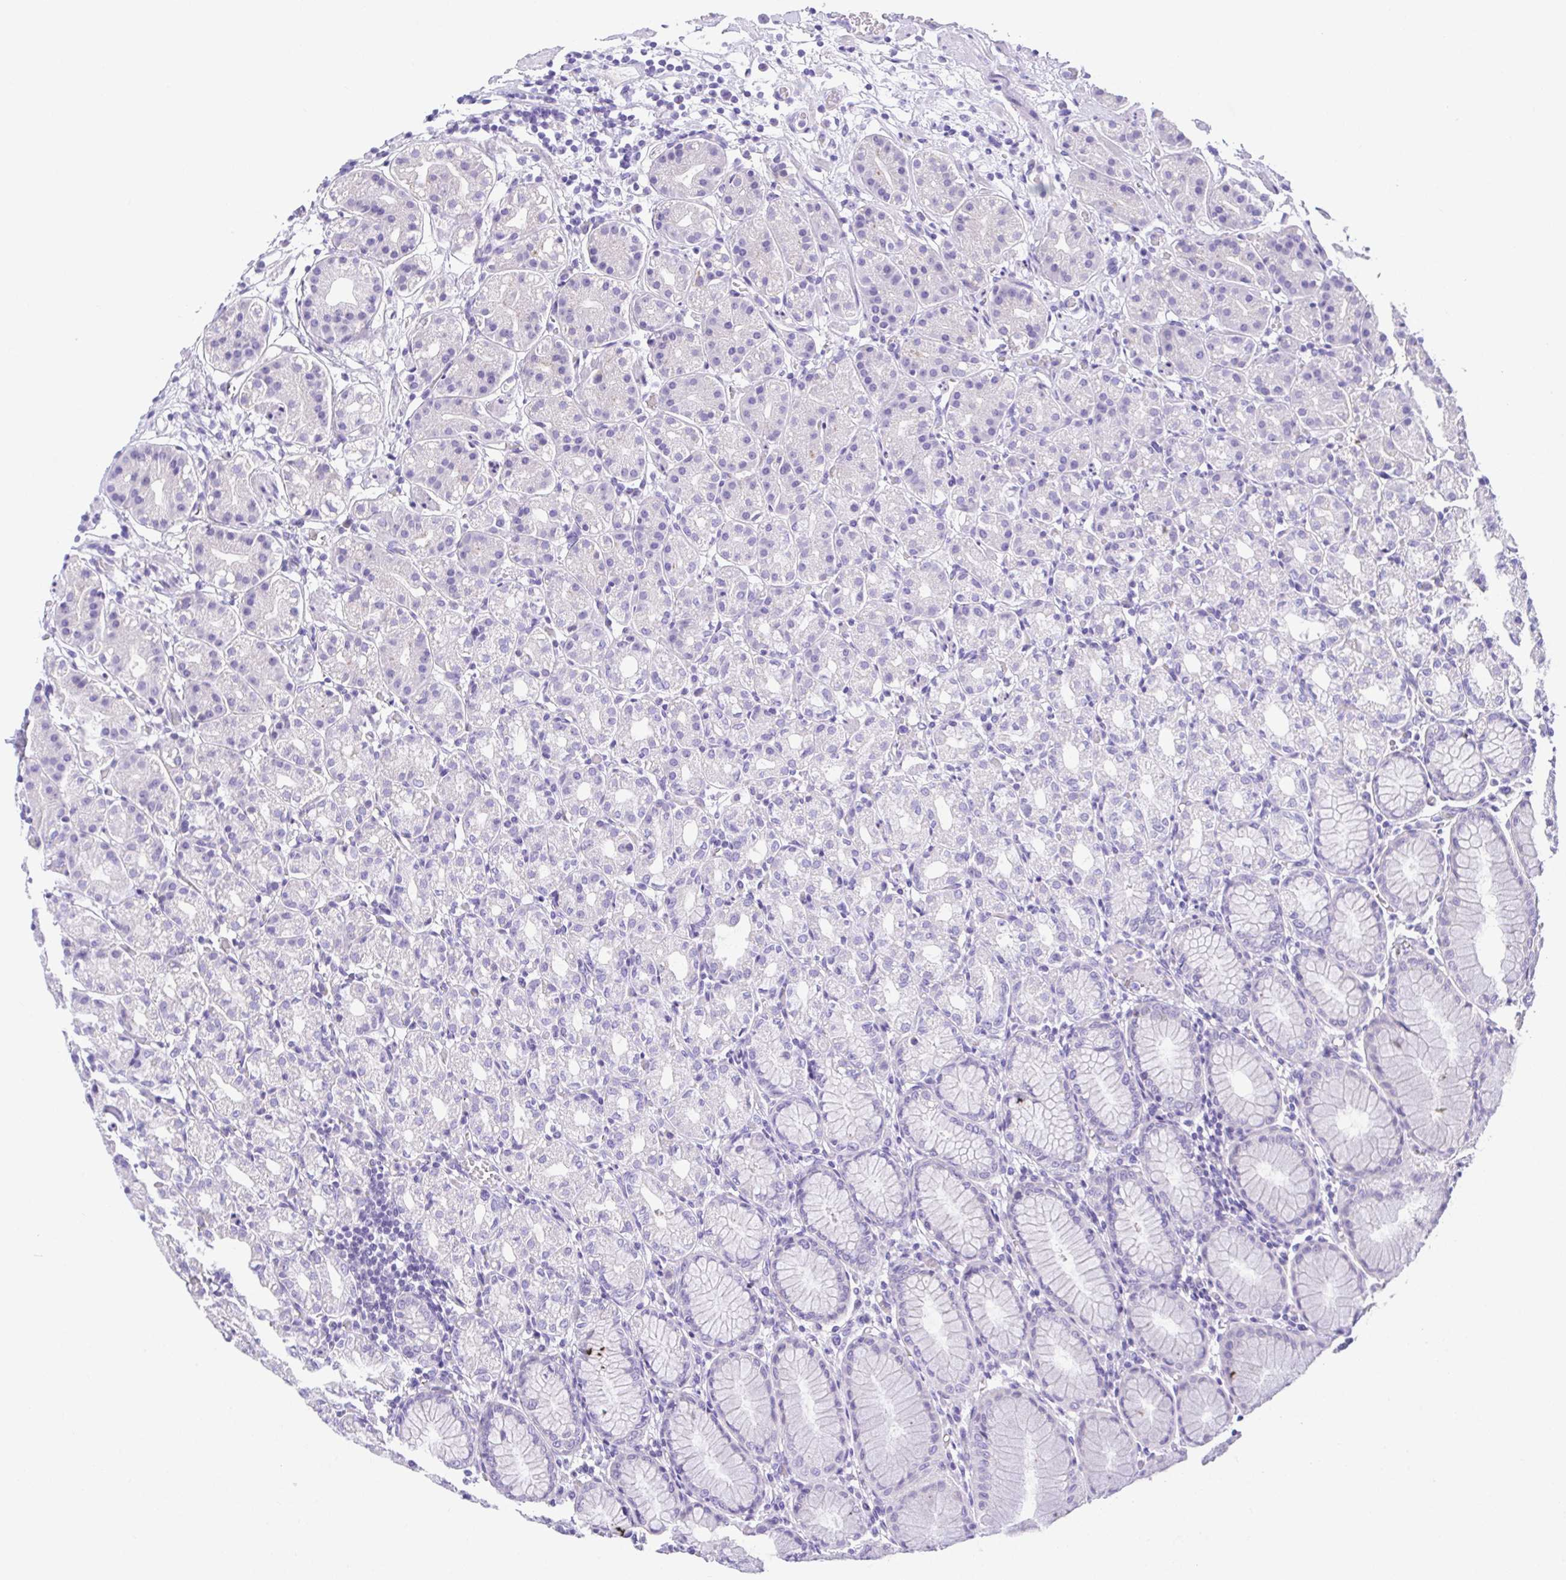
{"staining": {"intensity": "negative", "quantity": "none", "location": "none"}, "tissue": "stomach", "cell_type": "Glandular cells", "image_type": "normal", "snomed": [{"axis": "morphology", "description": "Normal tissue, NOS"}, {"axis": "topography", "description": "Stomach"}], "caption": "Immunohistochemistry (IHC) of unremarkable human stomach displays no positivity in glandular cells.", "gene": "LUZP4", "patient": {"sex": "female", "age": 57}}